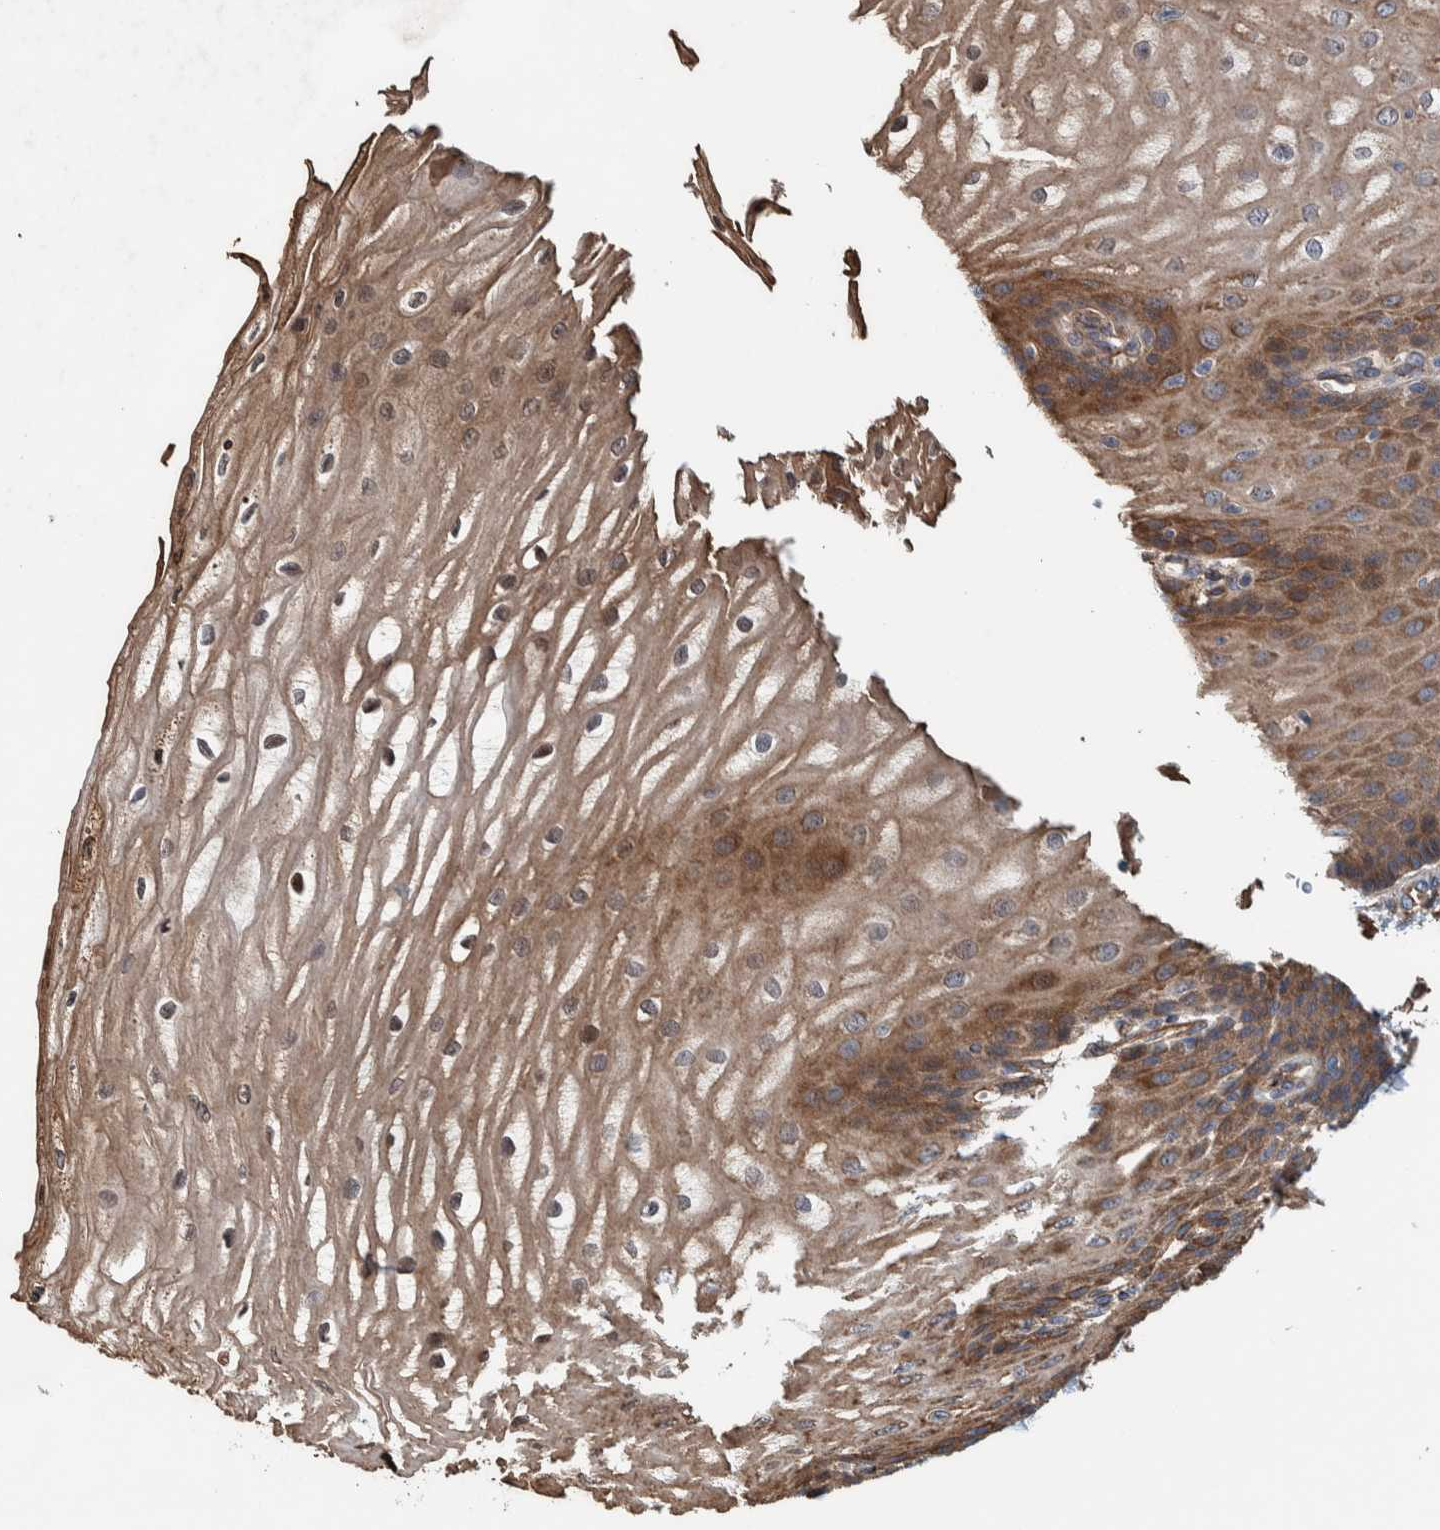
{"staining": {"intensity": "moderate", "quantity": ">75%", "location": "cytoplasmic/membranous"}, "tissue": "esophagus", "cell_type": "Squamous epithelial cells", "image_type": "normal", "snomed": [{"axis": "morphology", "description": "Normal tissue, NOS"}, {"axis": "topography", "description": "Esophagus"}], "caption": "Normal esophagus was stained to show a protein in brown. There is medium levels of moderate cytoplasmic/membranous expression in approximately >75% of squamous epithelial cells.", "gene": "PKD1L1", "patient": {"sex": "male", "age": 54}}